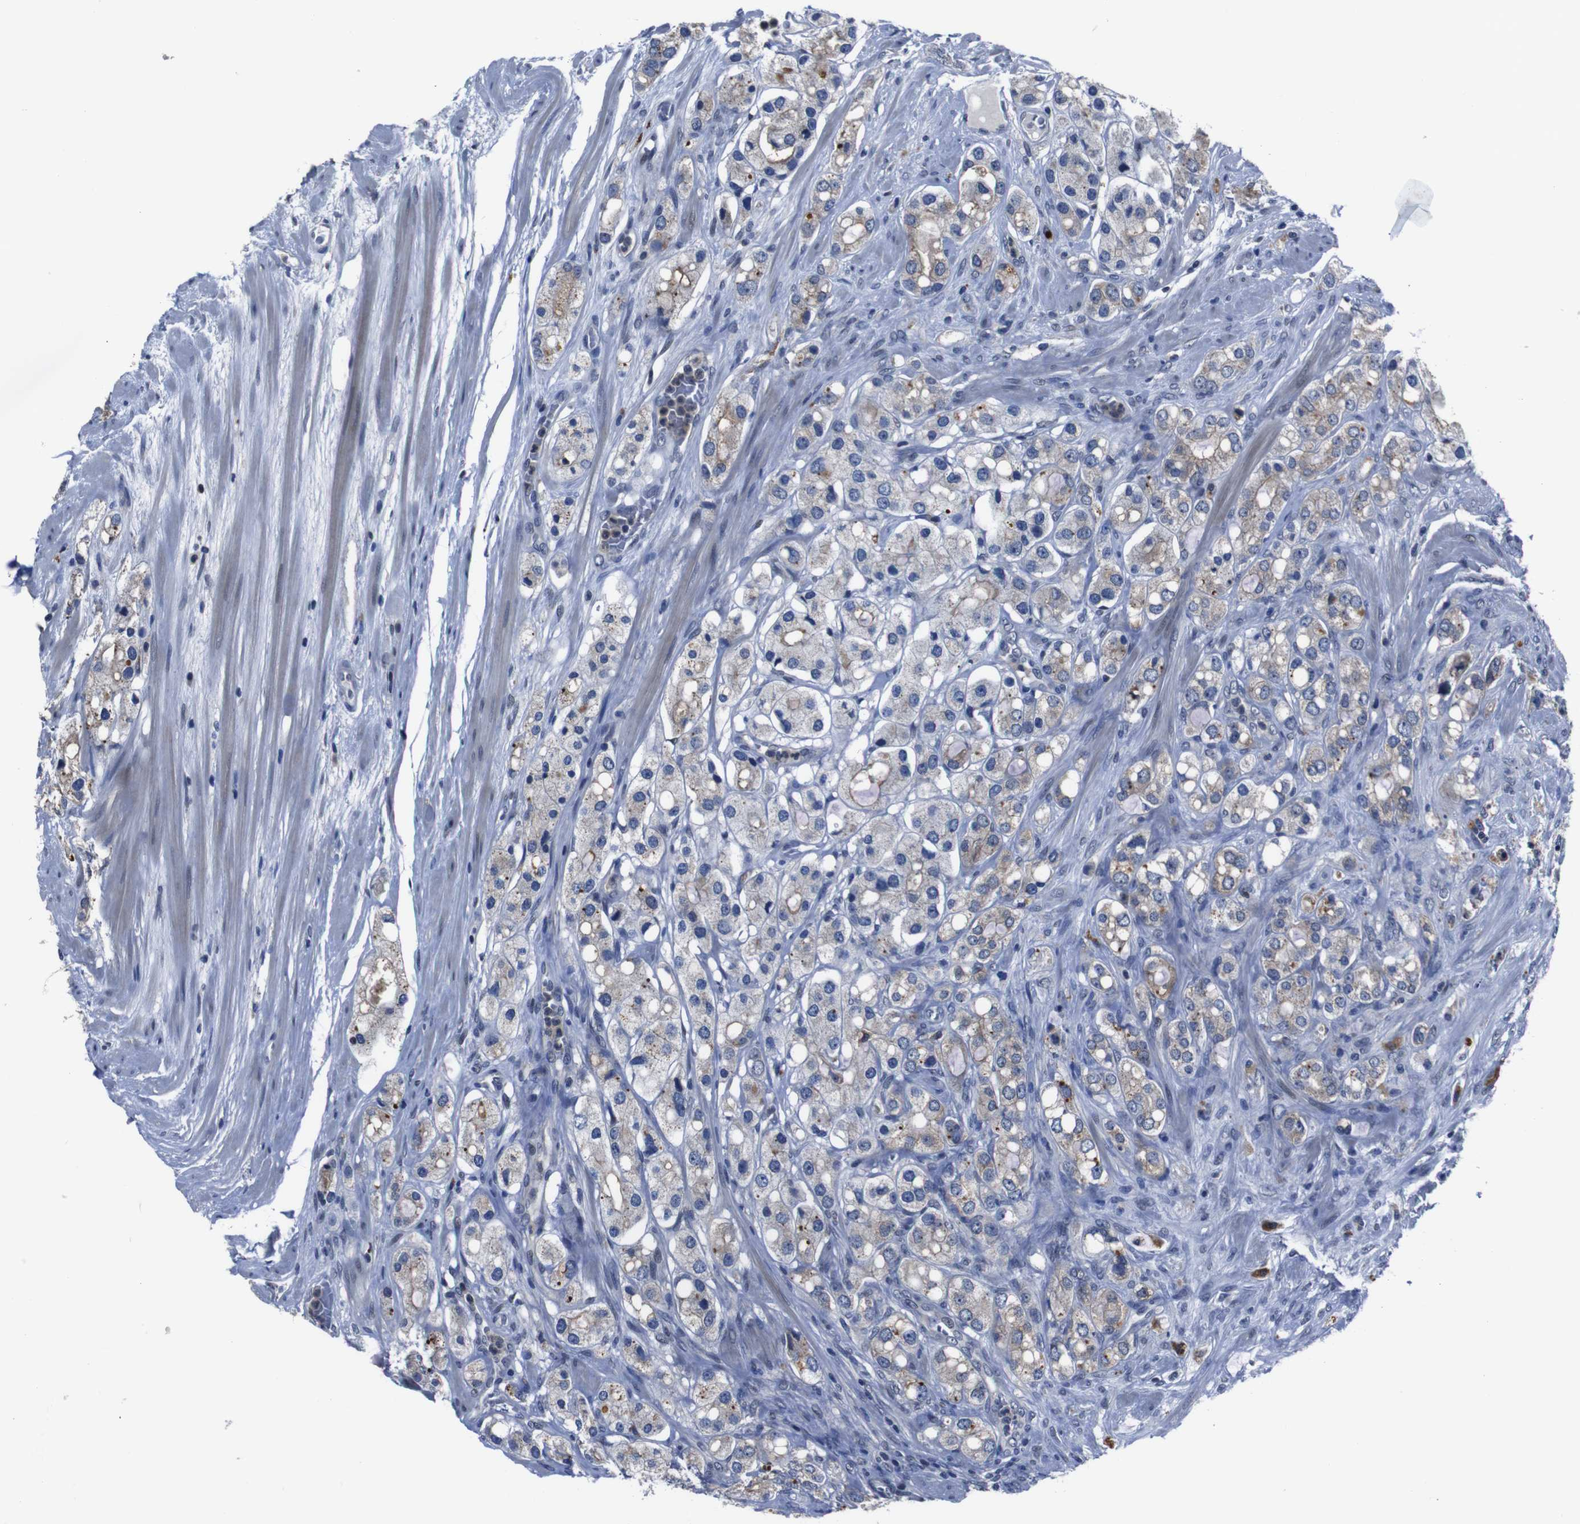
{"staining": {"intensity": "moderate", "quantity": "<25%", "location": "cytoplasmic/membranous"}, "tissue": "prostate cancer", "cell_type": "Tumor cells", "image_type": "cancer", "snomed": [{"axis": "morphology", "description": "Adenocarcinoma, High grade"}, {"axis": "topography", "description": "Prostate"}], "caption": "High-power microscopy captured an immunohistochemistry (IHC) micrograph of prostate cancer, revealing moderate cytoplasmic/membranous expression in approximately <25% of tumor cells.", "gene": "SEMA4B", "patient": {"sex": "male", "age": 65}}